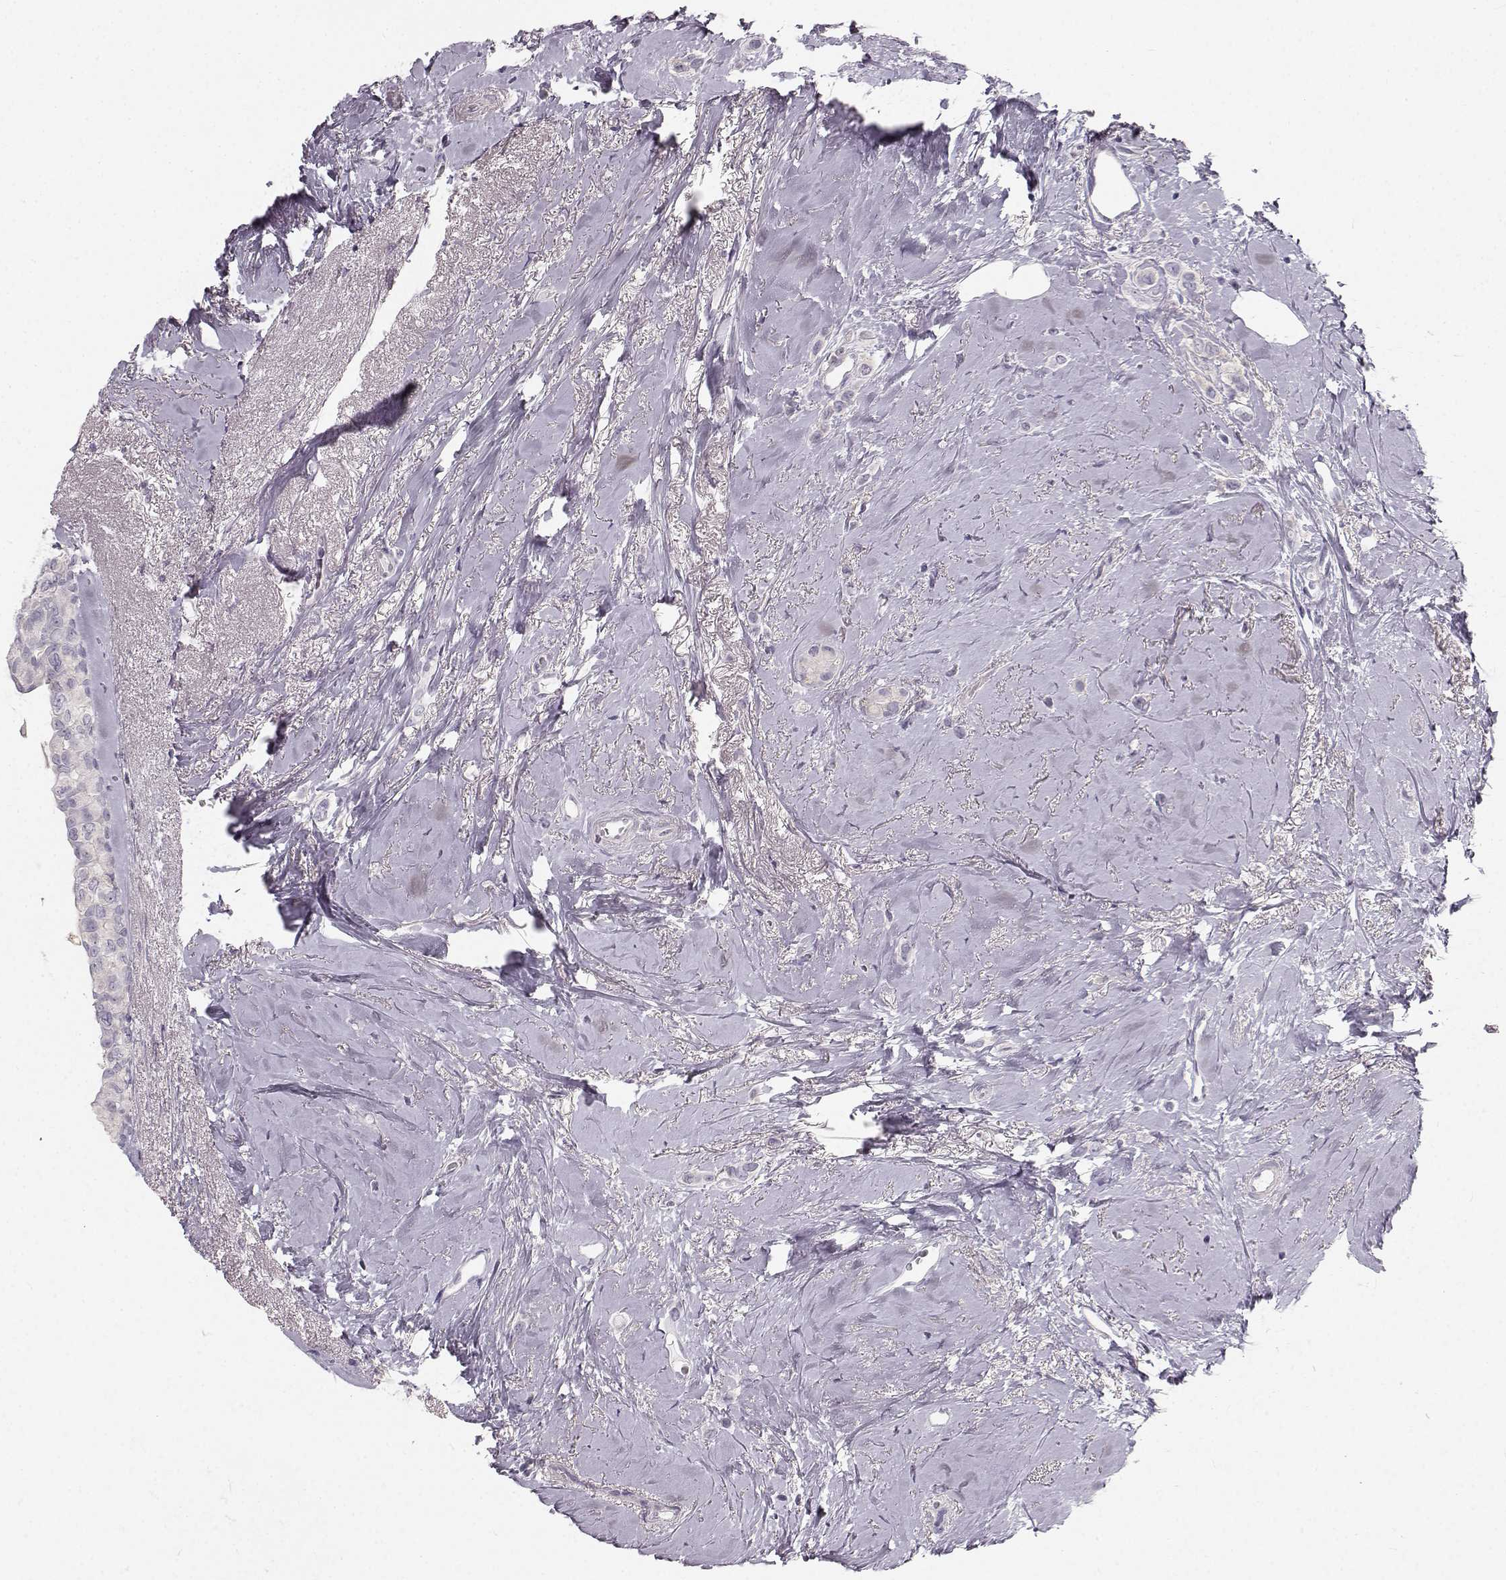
{"staining": {"intensity": "negative", "quantity": "none", "location": "none"}, "tissue": "breast cancer", "cell_type": "Tumor cells", "image_type": "cancer", "snomed": [{"axis": "morphology", "description": "Lobular carcinoma"}, {"axis": "topography", "description": "Breast"}], "caption": "Immunohistochemistry of human breast cancer reveals no positivity in tumor cells.", "gene": "OIP5", "patient": {"sex": "female", "age": 66}}